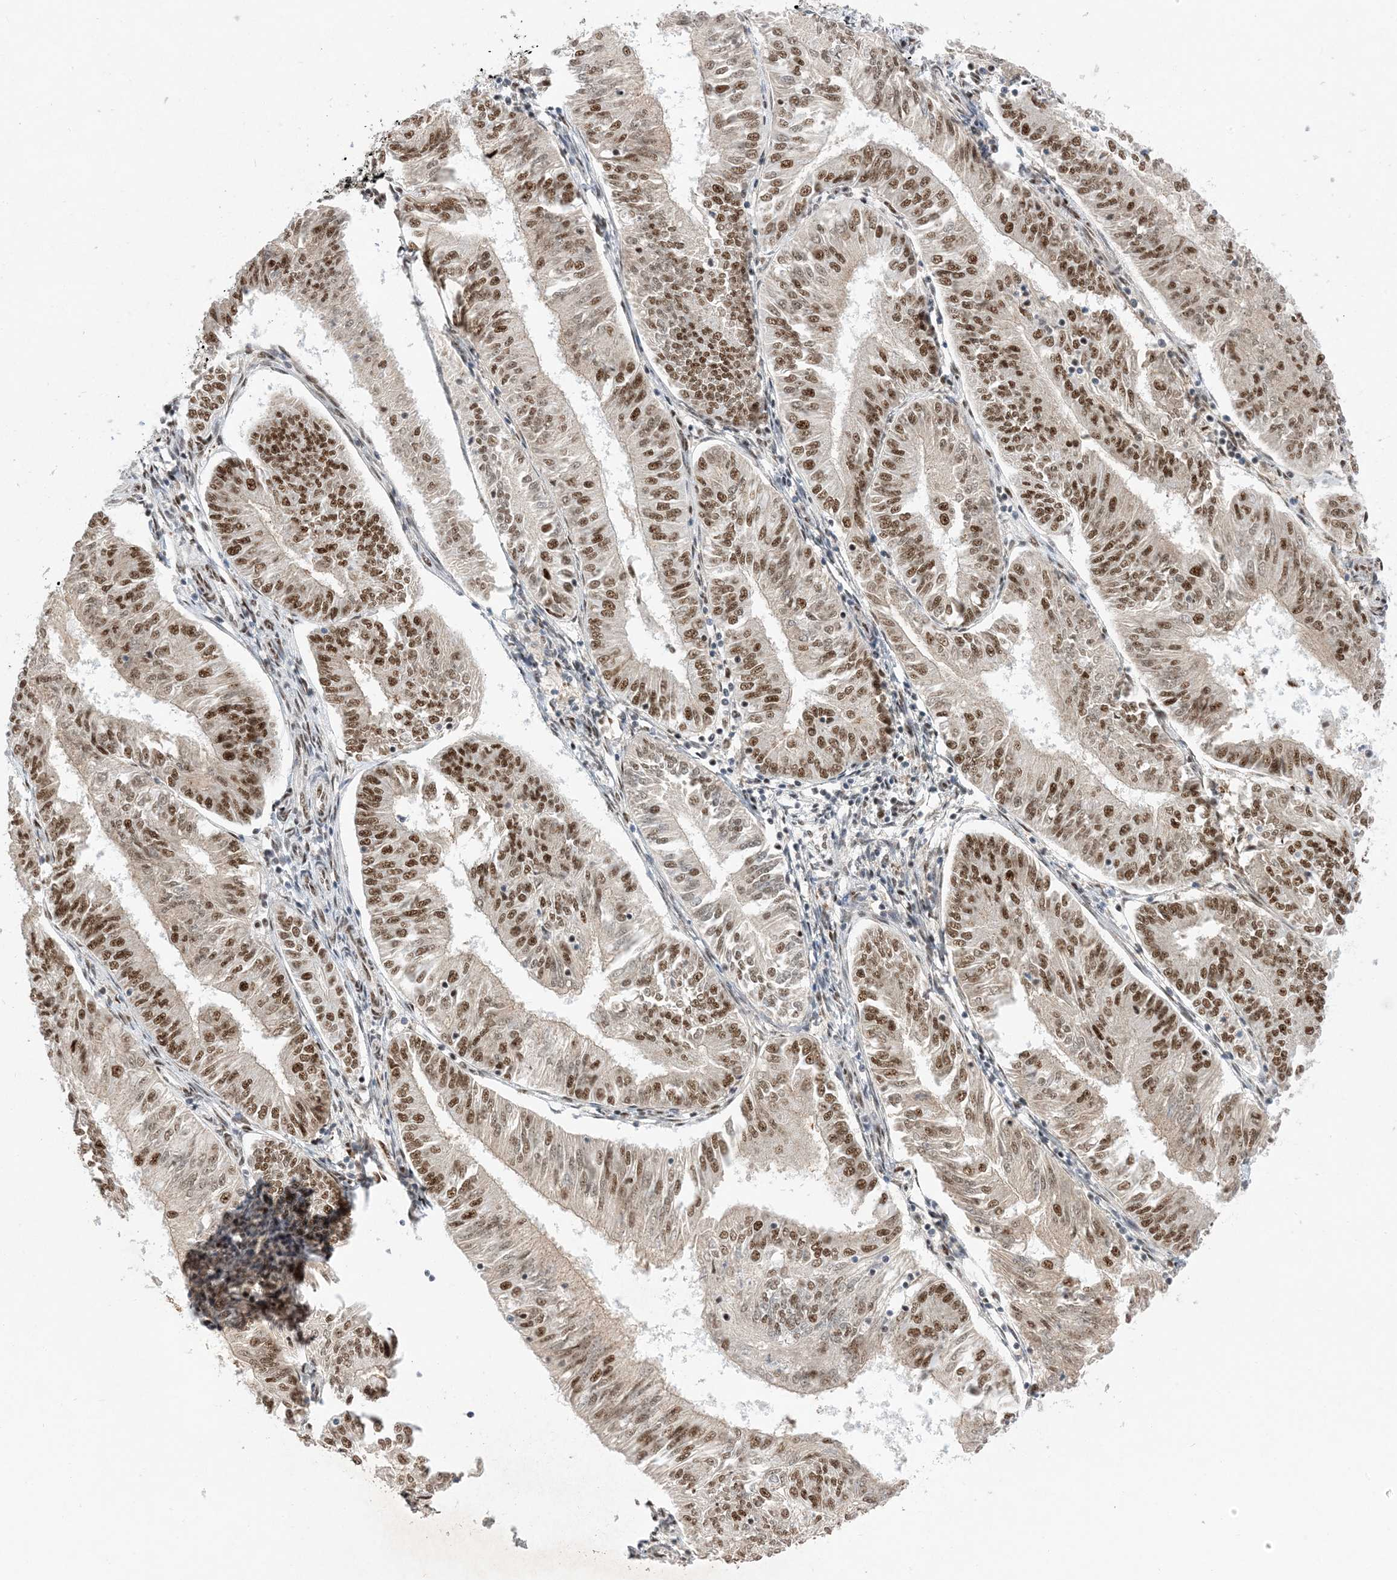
{"staining": {"intensity": "strong", "quantity": ">75%", "location": "nuclear"}, "tissue": "endometrial cancer", "cell_type": "Tumor cells", "image_type": "cancer", "snomed": [{"axis": "morphology", "description": "Adenocarcinoma, NOS"}, {"axis": "topography", "description": "Endometrium"}], "caption": "Immunohistochemical staining of human endometrial cancer demonstrates strong nuclear protein expression in about >75% of tumor cells.", "gene": "SF3A3", "patient": {"sex": "female", "age": 58}}